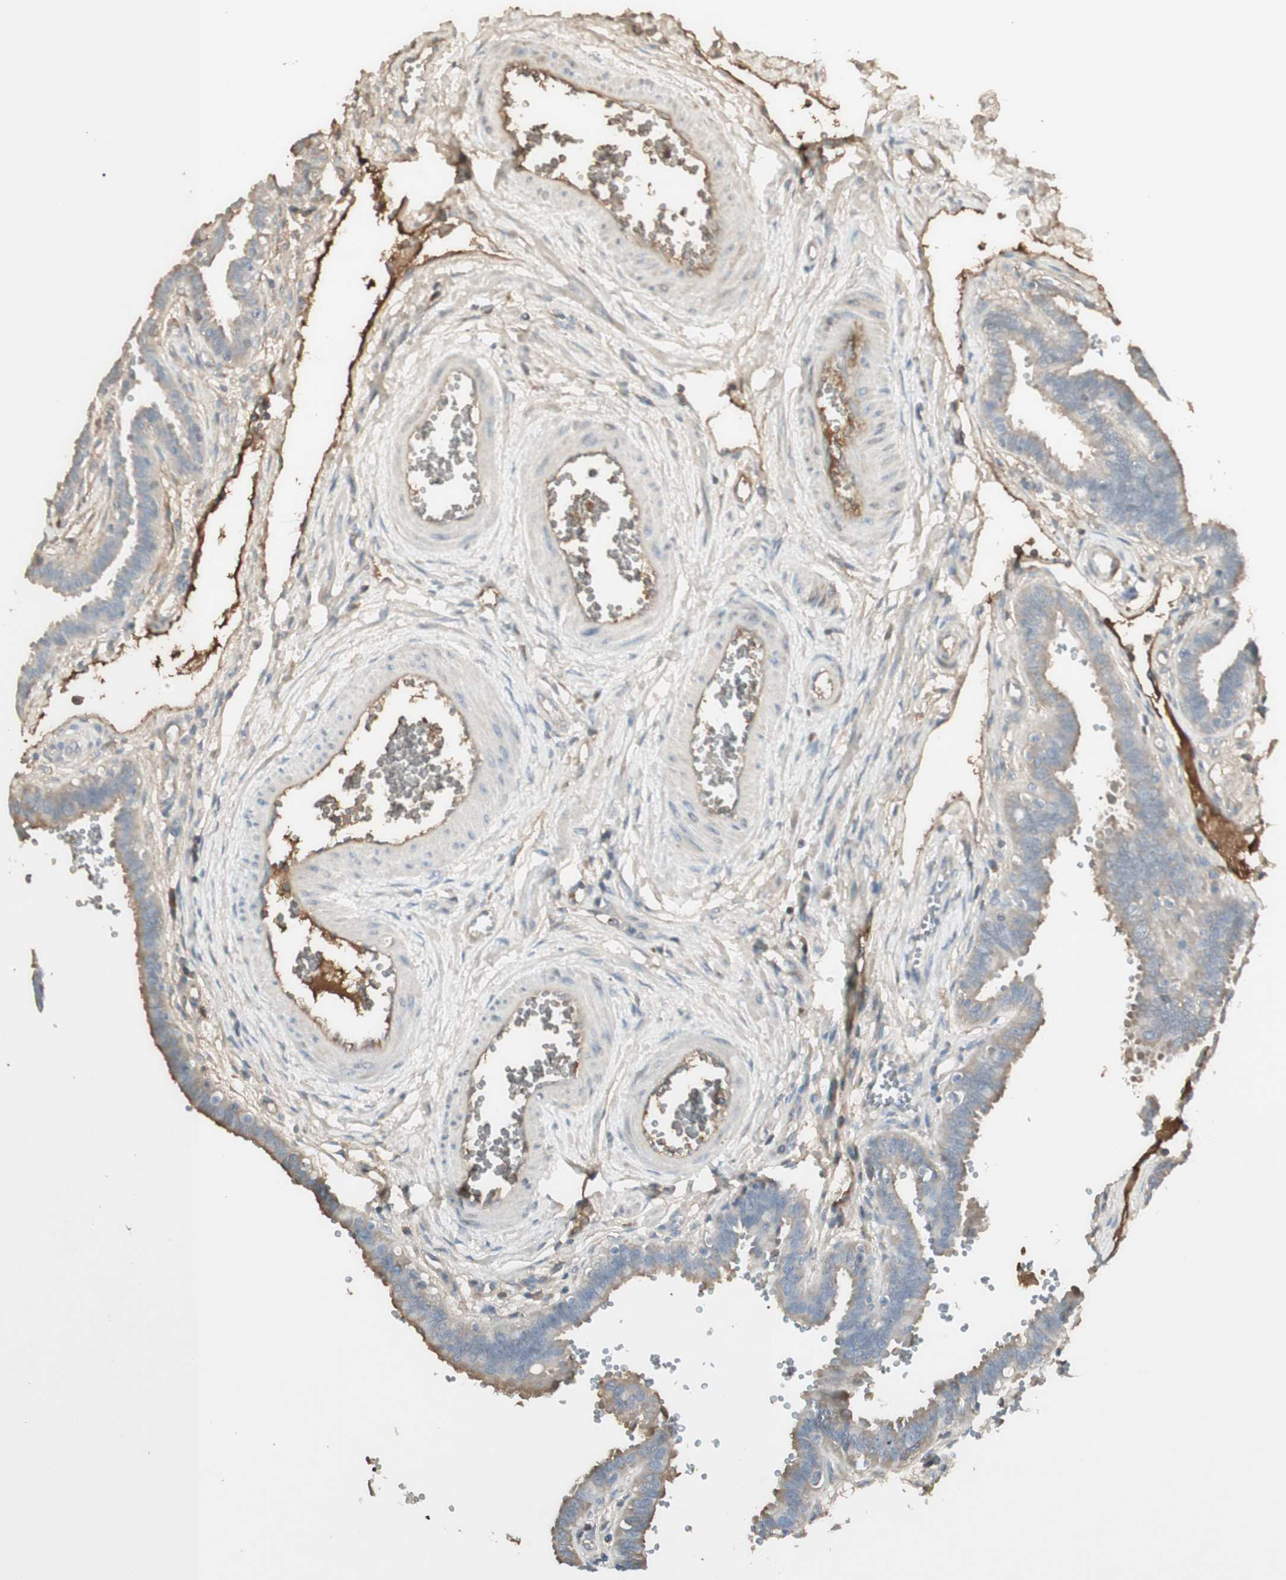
{"staining": {"intensity": "negative", "quantity": "none", "location": "none"}, "tissue": "fallopian tube", "cell_type": "Glandular cells", "image_type": "normal", "snomed": [{"axis": "morphology", "description": "Normal tissue, NOS"}, {"axis": "topography", "description": "Fallopian tube"}], "caption": "Fallopian tube was stained to show a protein in brown. There is no significant positivity in glandular cells. (DAB immunohistochemistry with hematoxylin counter stain).", "gene": "IFNG", "patient": {"sex": "female", "age": 32}}